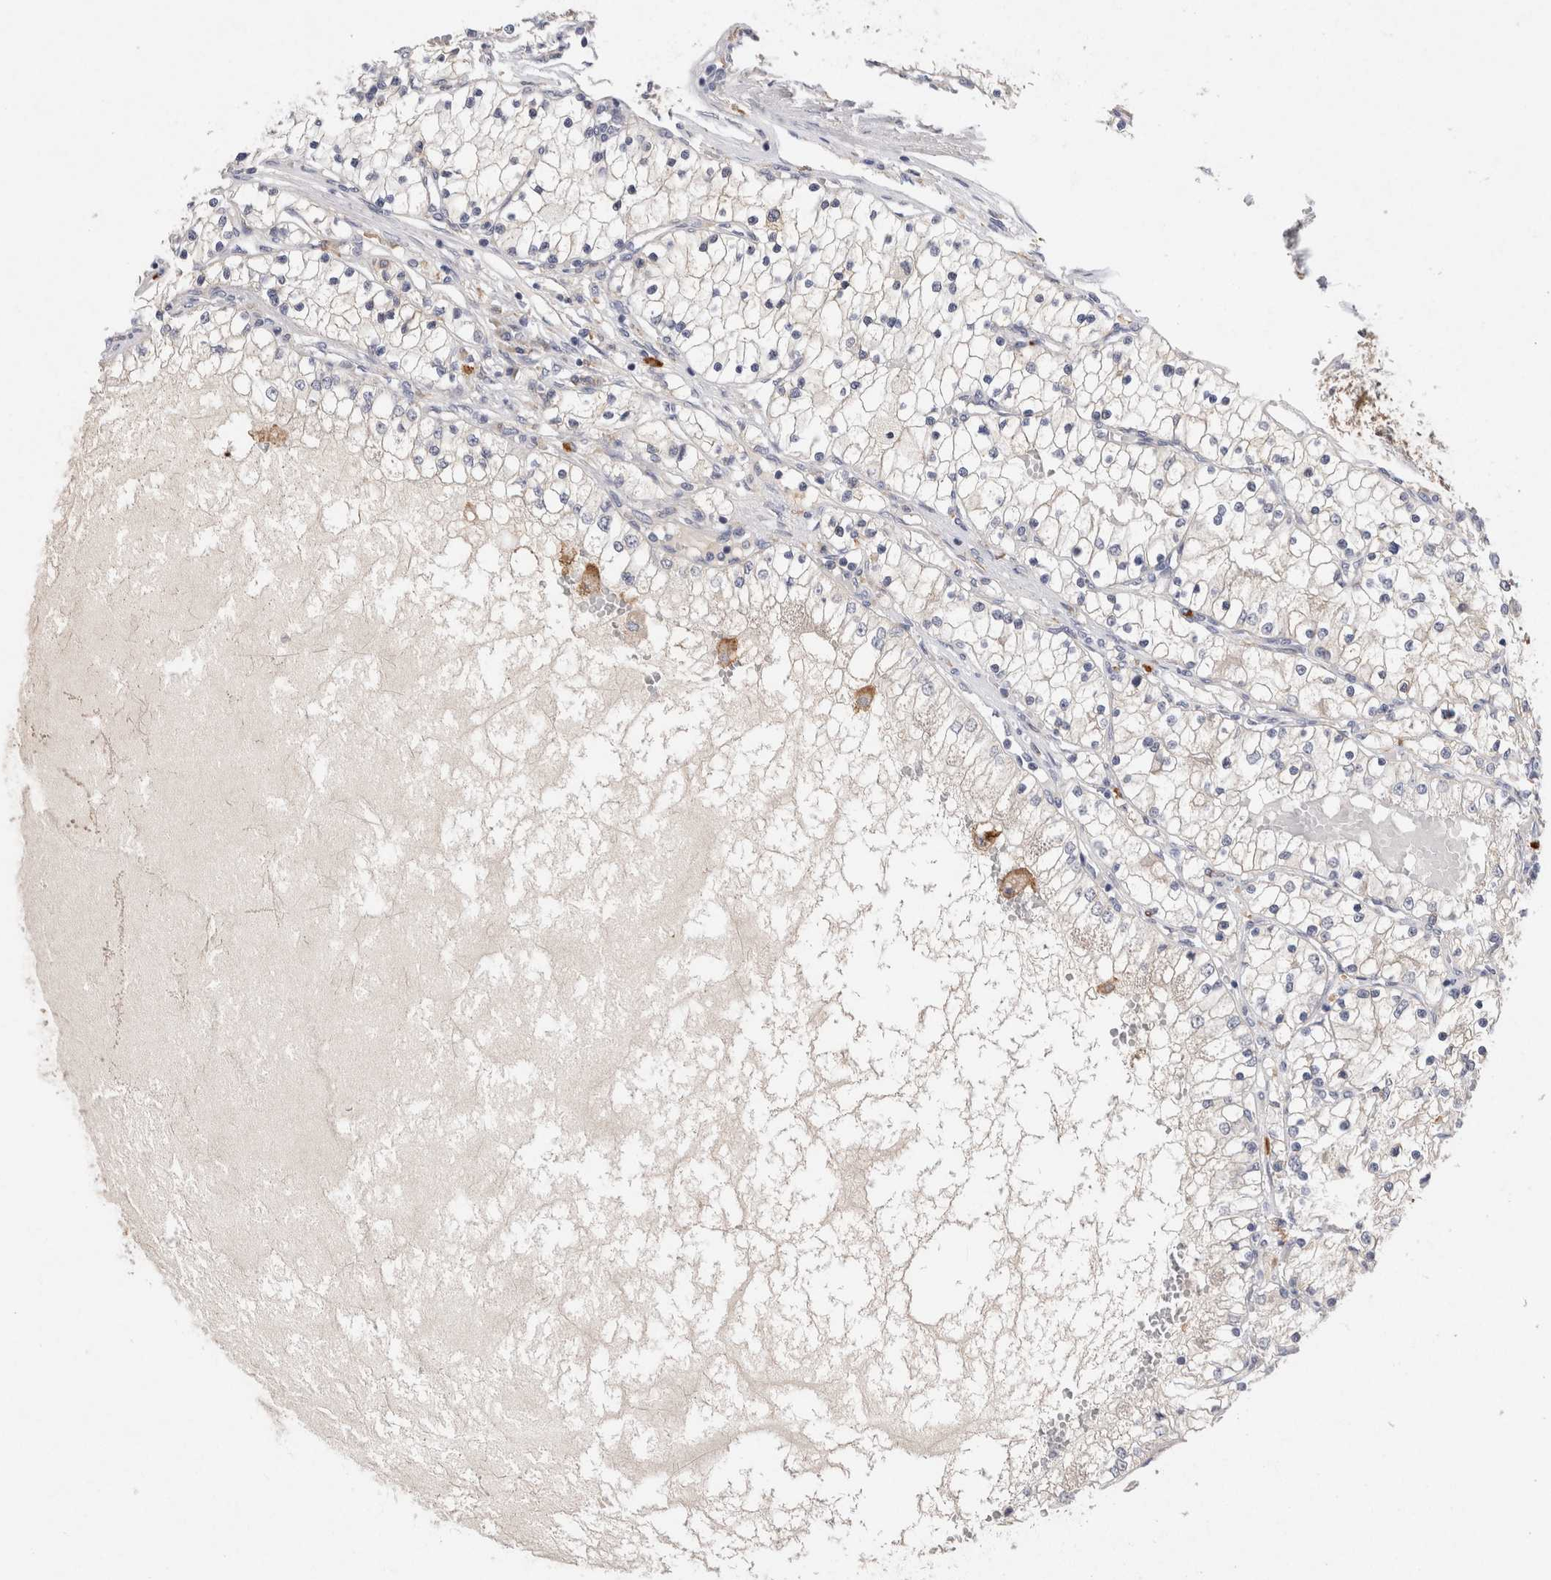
{"staining": {"intensity": "negative", "quantity": "none", "location": "none"}, "tissue": "renal cancer", "cell_type": "Tumor cells", "image_type": "cancer", "snomed": [{"axis": "morphology", "description": "Adenocarcinoma, NOS"}, {"axis": "topography", "description": "Kidney"}], "caption": "Tumor cells show no significant positivity in renal adenocarcinoma.", "gene": "VSIG4", "patient": {"sex": "male", "age": 68}}